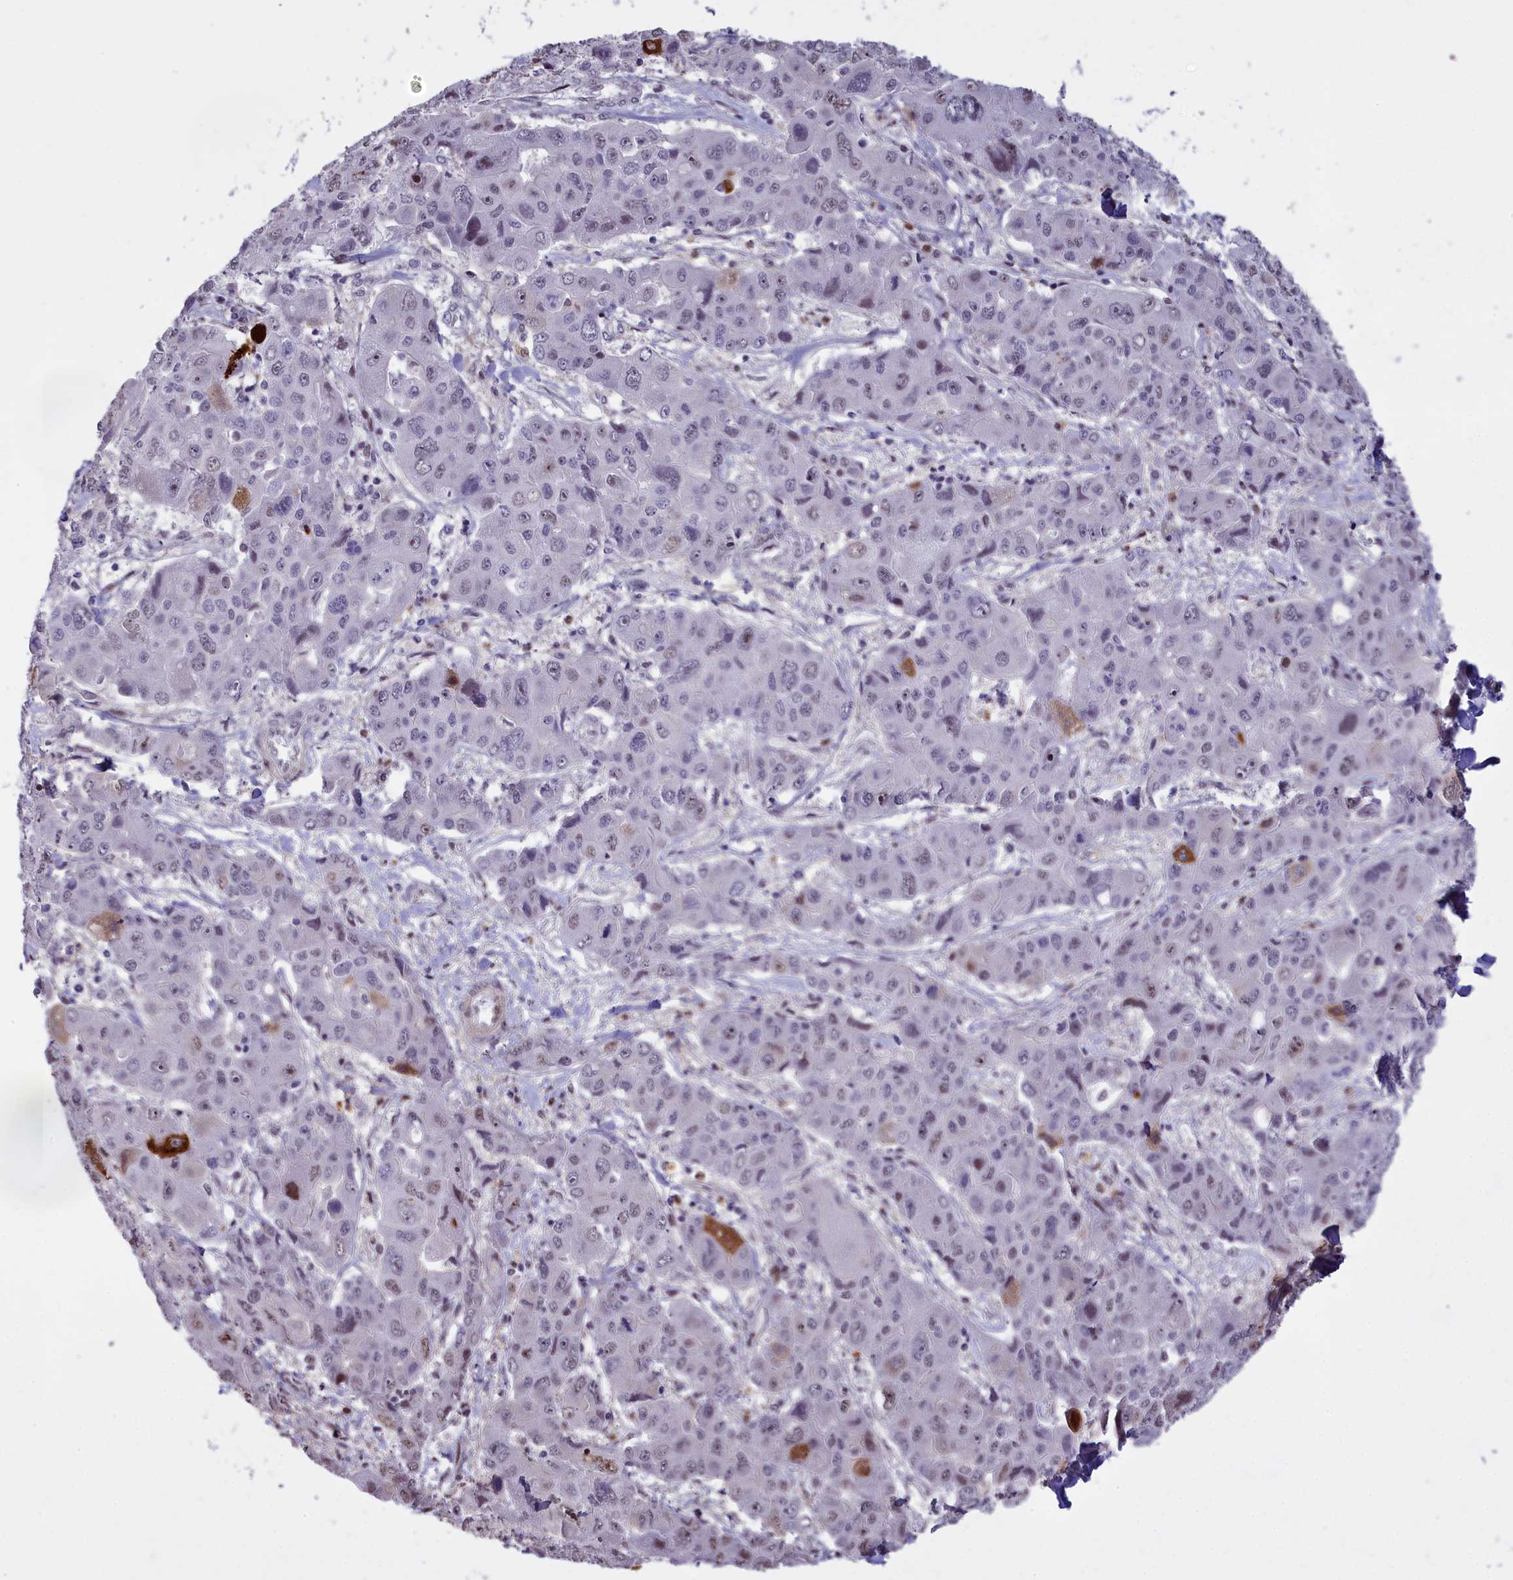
{"staining": {"intensity": "moderate", "quantity": "<25%", "location": "cytoplasmic/membranous,nuclear"}, "tissue": "liver cancer", "cell_type": "Tumor cells", "image_type": "cancer", "snomed": [{"axis": "morphology", "description": "Cholangiocarcinoma"}, {"axis": "topography", "description": "Liver"}], "caption": "Immunohistochemistry staining of liver cancer (cholangiocarcinoma), which shows low levels of moderate cytoplasmic/membranous and nuclear positivity in approximately <25% of tumor cells indicating moderate cytoplasmic/membranous and nuclear protein expression. The staining was performed using DAB (3,3'-diaminobenzidine) (brown) for protein detection and nuclei were counterstained in hematoxylin (blue).", "gene": "RELB", "patient": {"sex": "male", "age": 67}}